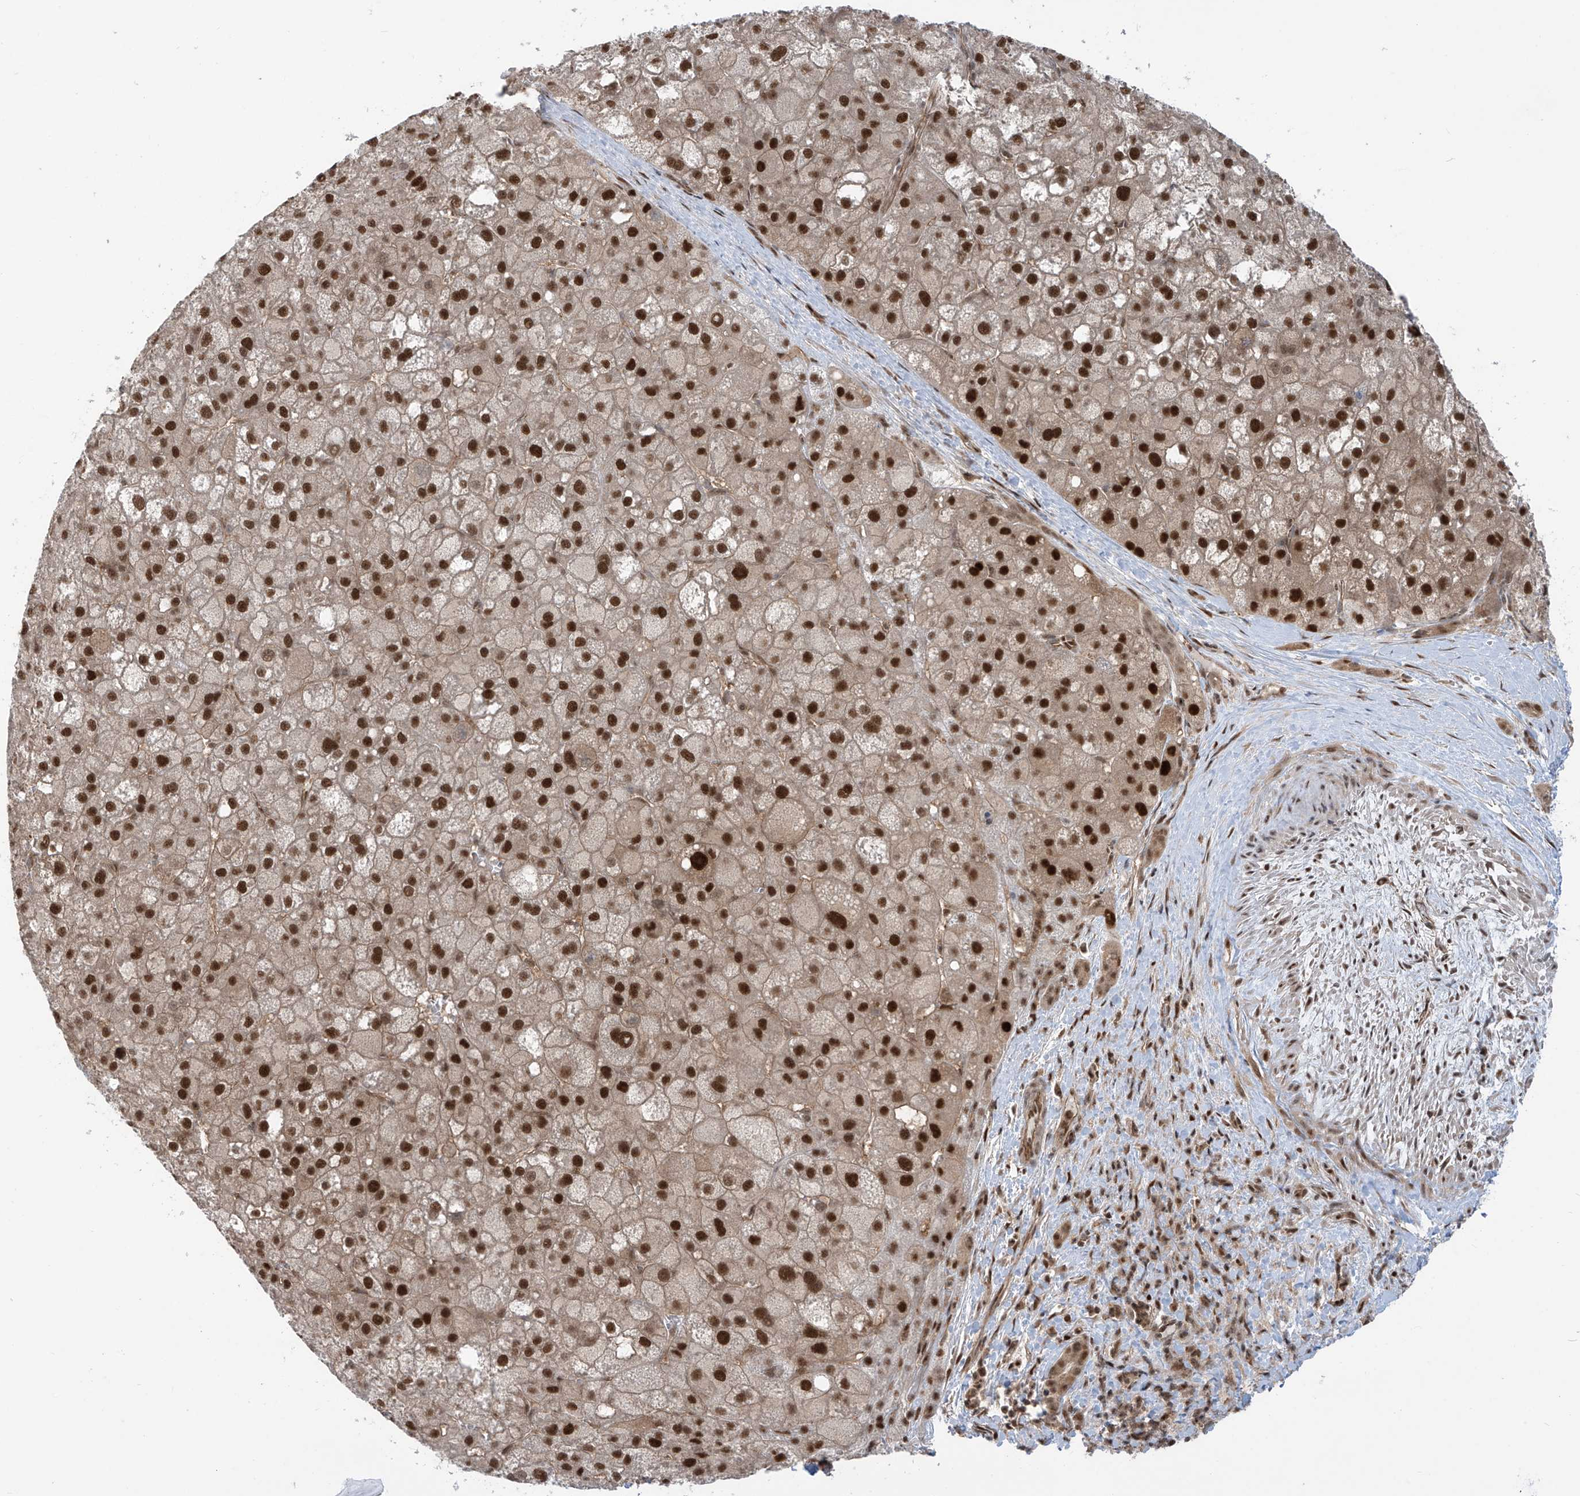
{"staining": {"intensity": "strong", "quantity": ">75%", "location": "nuclear"}, "tissue": "liver cancer", "cell_type": "Tumor cells", "image_type": "cancer", "snomed": [{"axis": "morphology", "description": "Carcinoma, Hepatocellular, NOS"}, {"axis": "topography", "description": "Liver"}], "caption": "A micrograph of human liver cancer (hepatocellular carcinoma) stained for a protein demonstrates strong nuclear brown staining in tumor cells.", "gene": "LAGE3", "patient": {"sex": "male", "age": 57}}